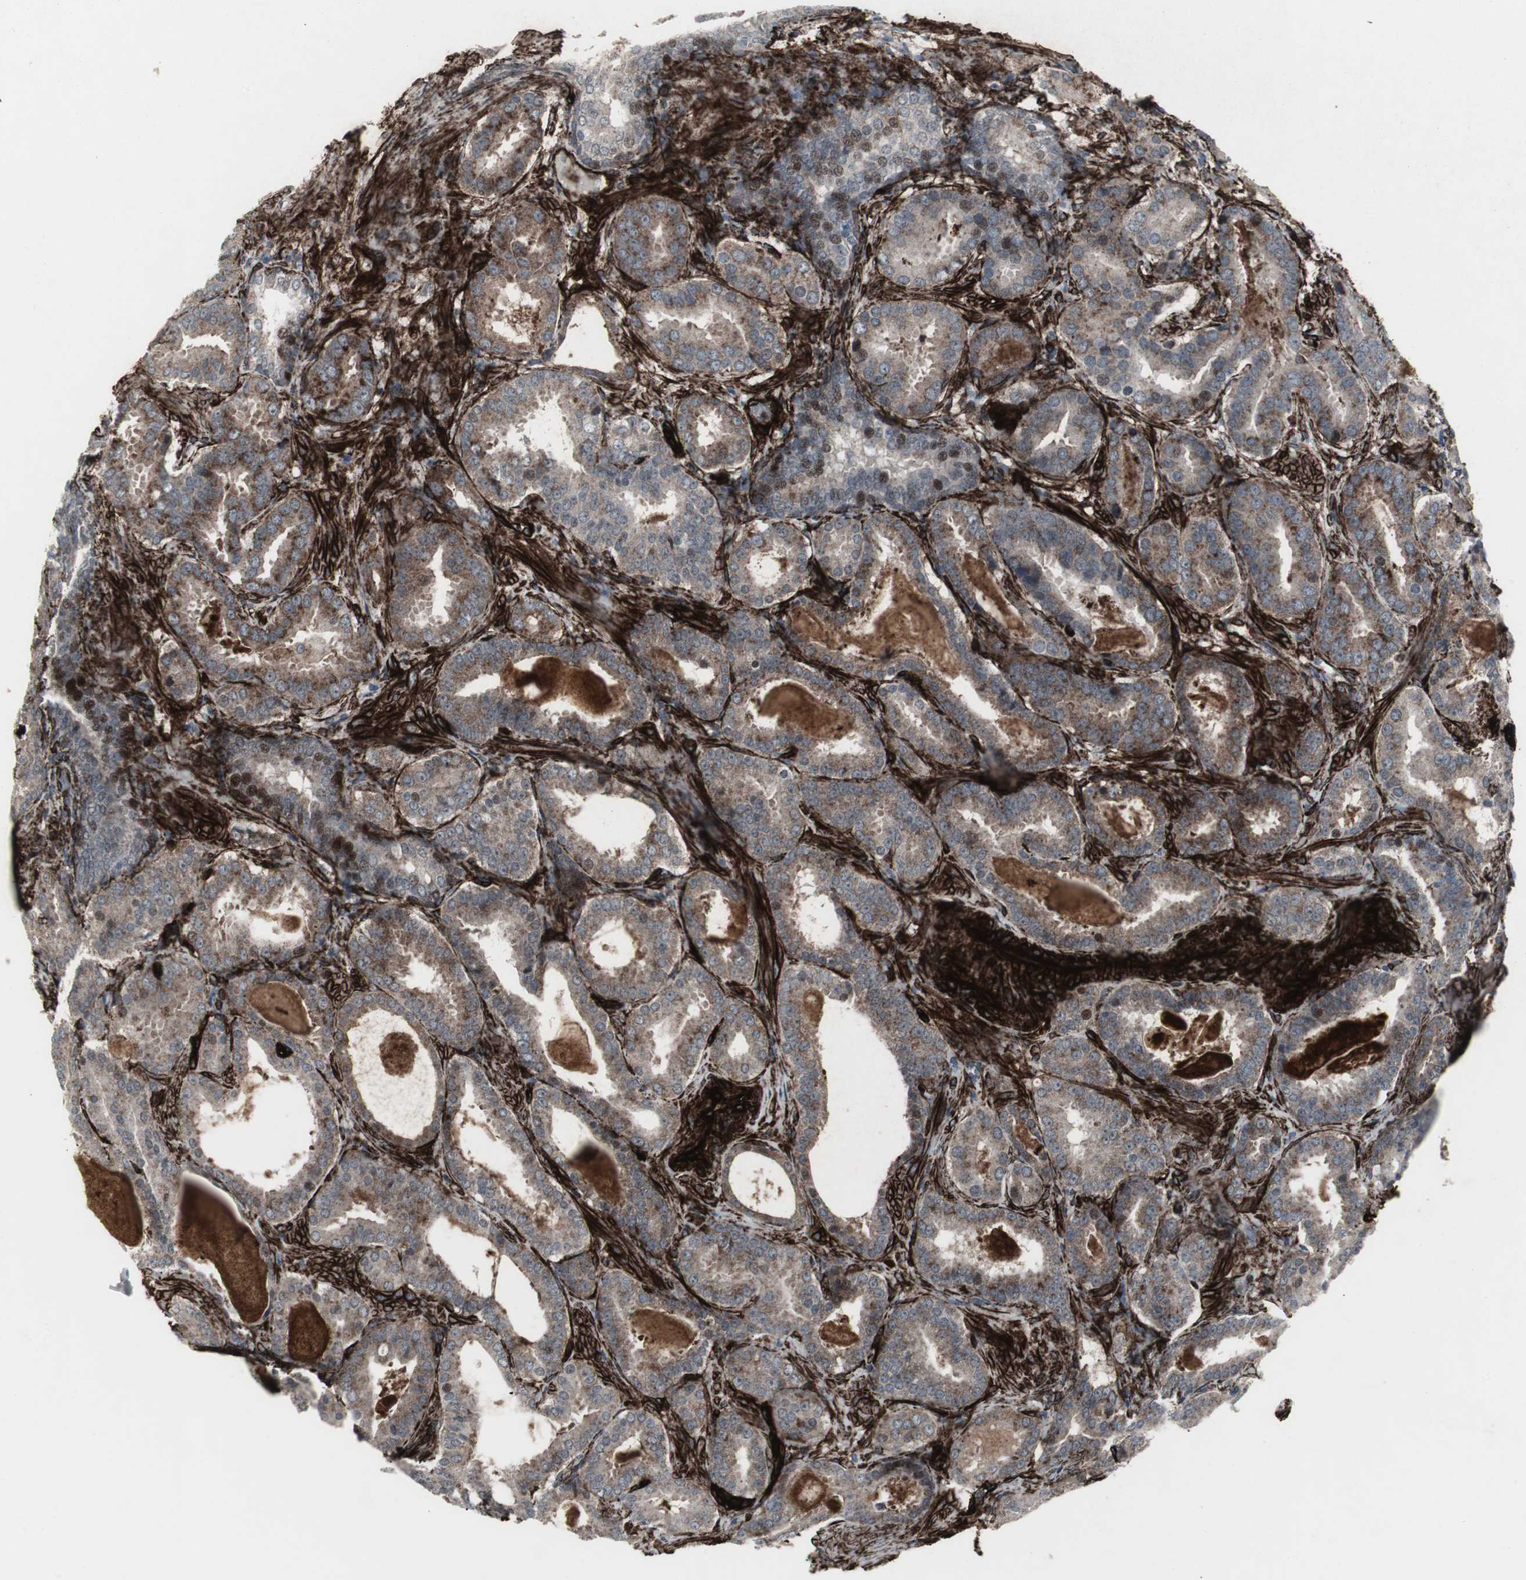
{"staining": {"intensity": "weak", "quantity": ">75%", "location": "cytoplasmic/membranous,nuclear"}, "tissue": "prostate cancer", "cell_type": "Tumor cells", "image_type": "cancer", "snomed": [{"axis": "morphology", "description": "Adenocarcinoma, Low grade"}, {"axis": "topography", "description": "Prostate"}], "caption": "Tumor cells display low levels of weak cytoplasmic/membranous and nuclear positivity in about >75% of cells in prostate cancer.", "gene": "PDGFA", "patient": {"sex": "male", "age": 59}}